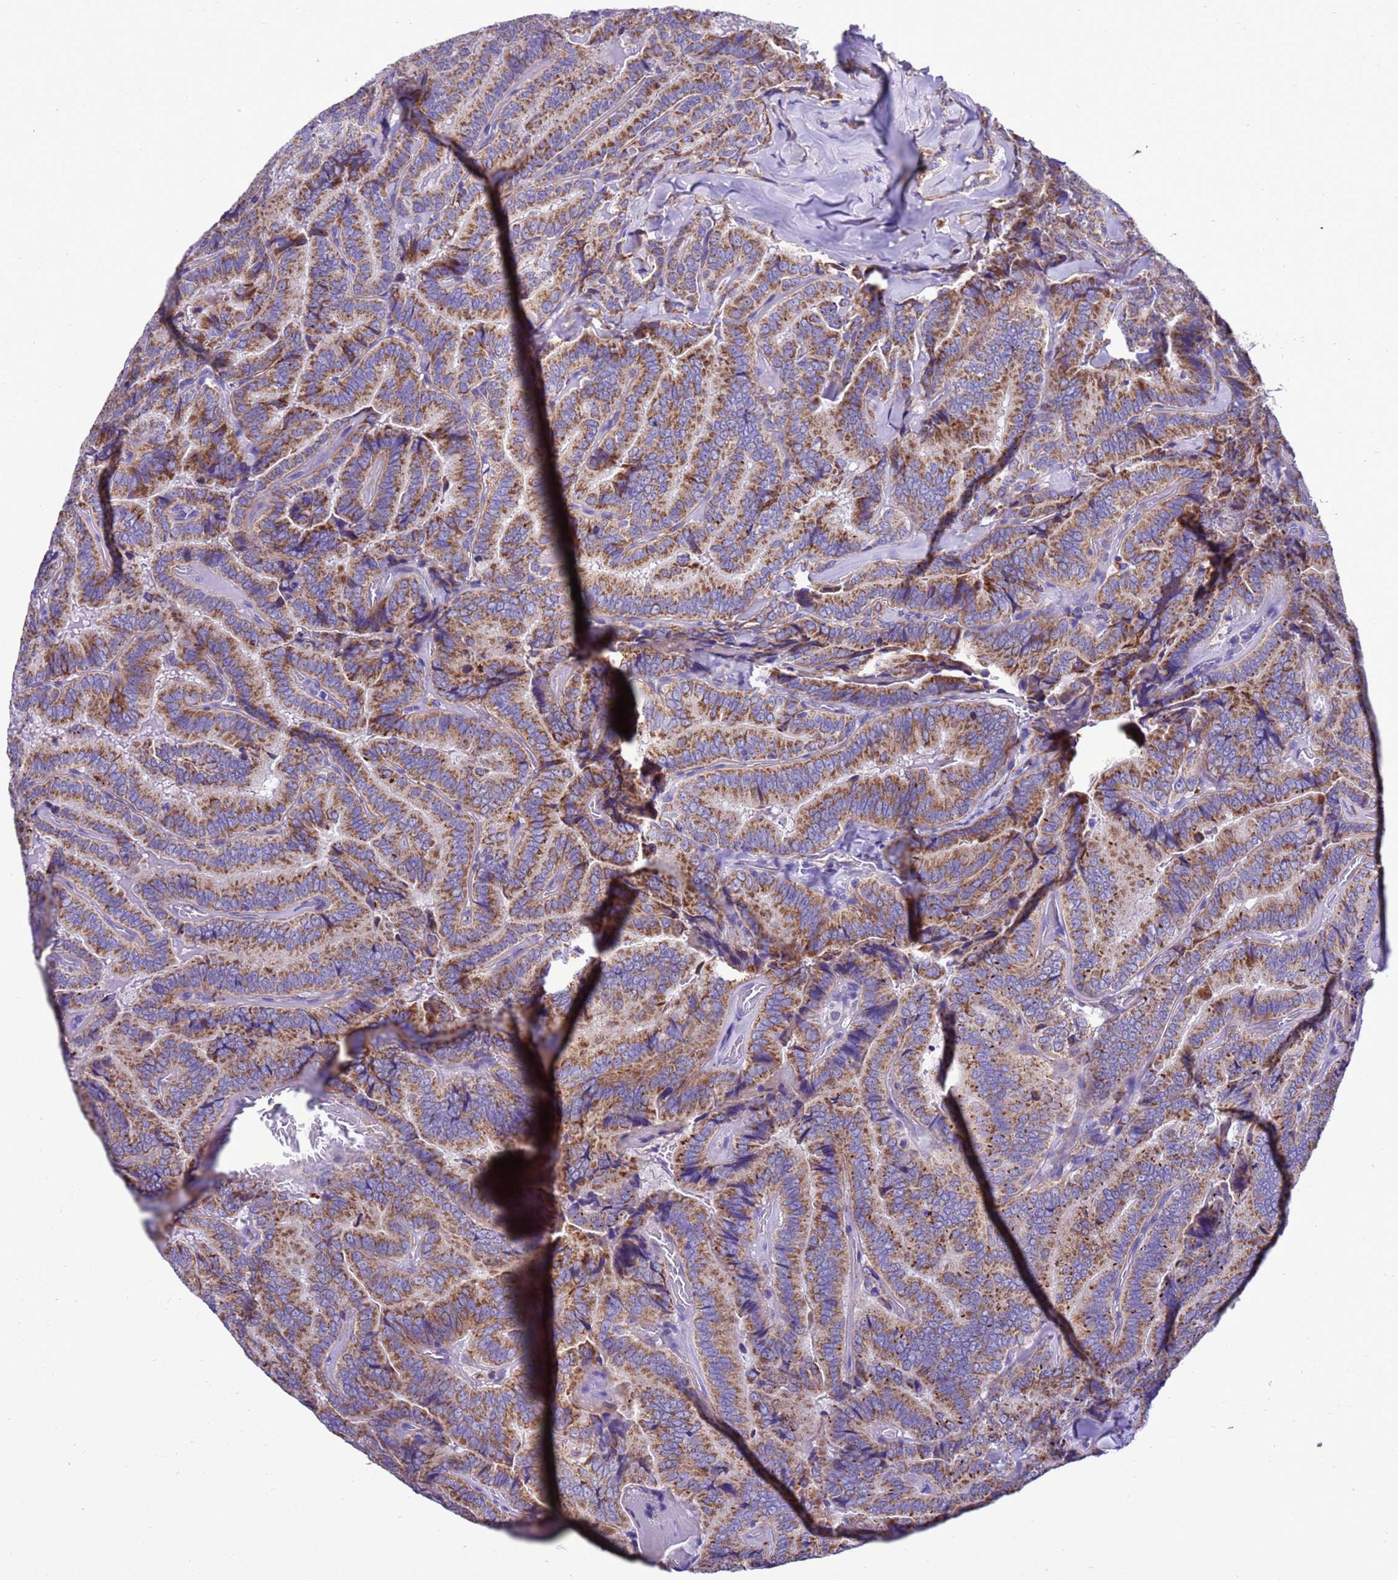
{"staining": {"intensity": "moderate", "quantity": ">75%", "location": "cytoplasmic/membranous"}, "tissue": "thyroid cancer", "cell_type": "Tumor cells", "image_type": "cancer", "snomed": [{"axis": "morphology", "description": "Papillary adenocarcinoma, NOS"}, {"axis": "topography", "description": "Thyroid gland"}], "caption": "Protein analysis of thyroid papillary adenocarcinoma tissue shows moderate cytoplasmic/membranous positivity in approximately >75% of tumor cells. (Stains: DAB in brown, nuclei in blue, Microscopy: brightfield microscopy at high magnification).", "gene": "CCDC191", "patient": {"sex": "male", "age": 61}}